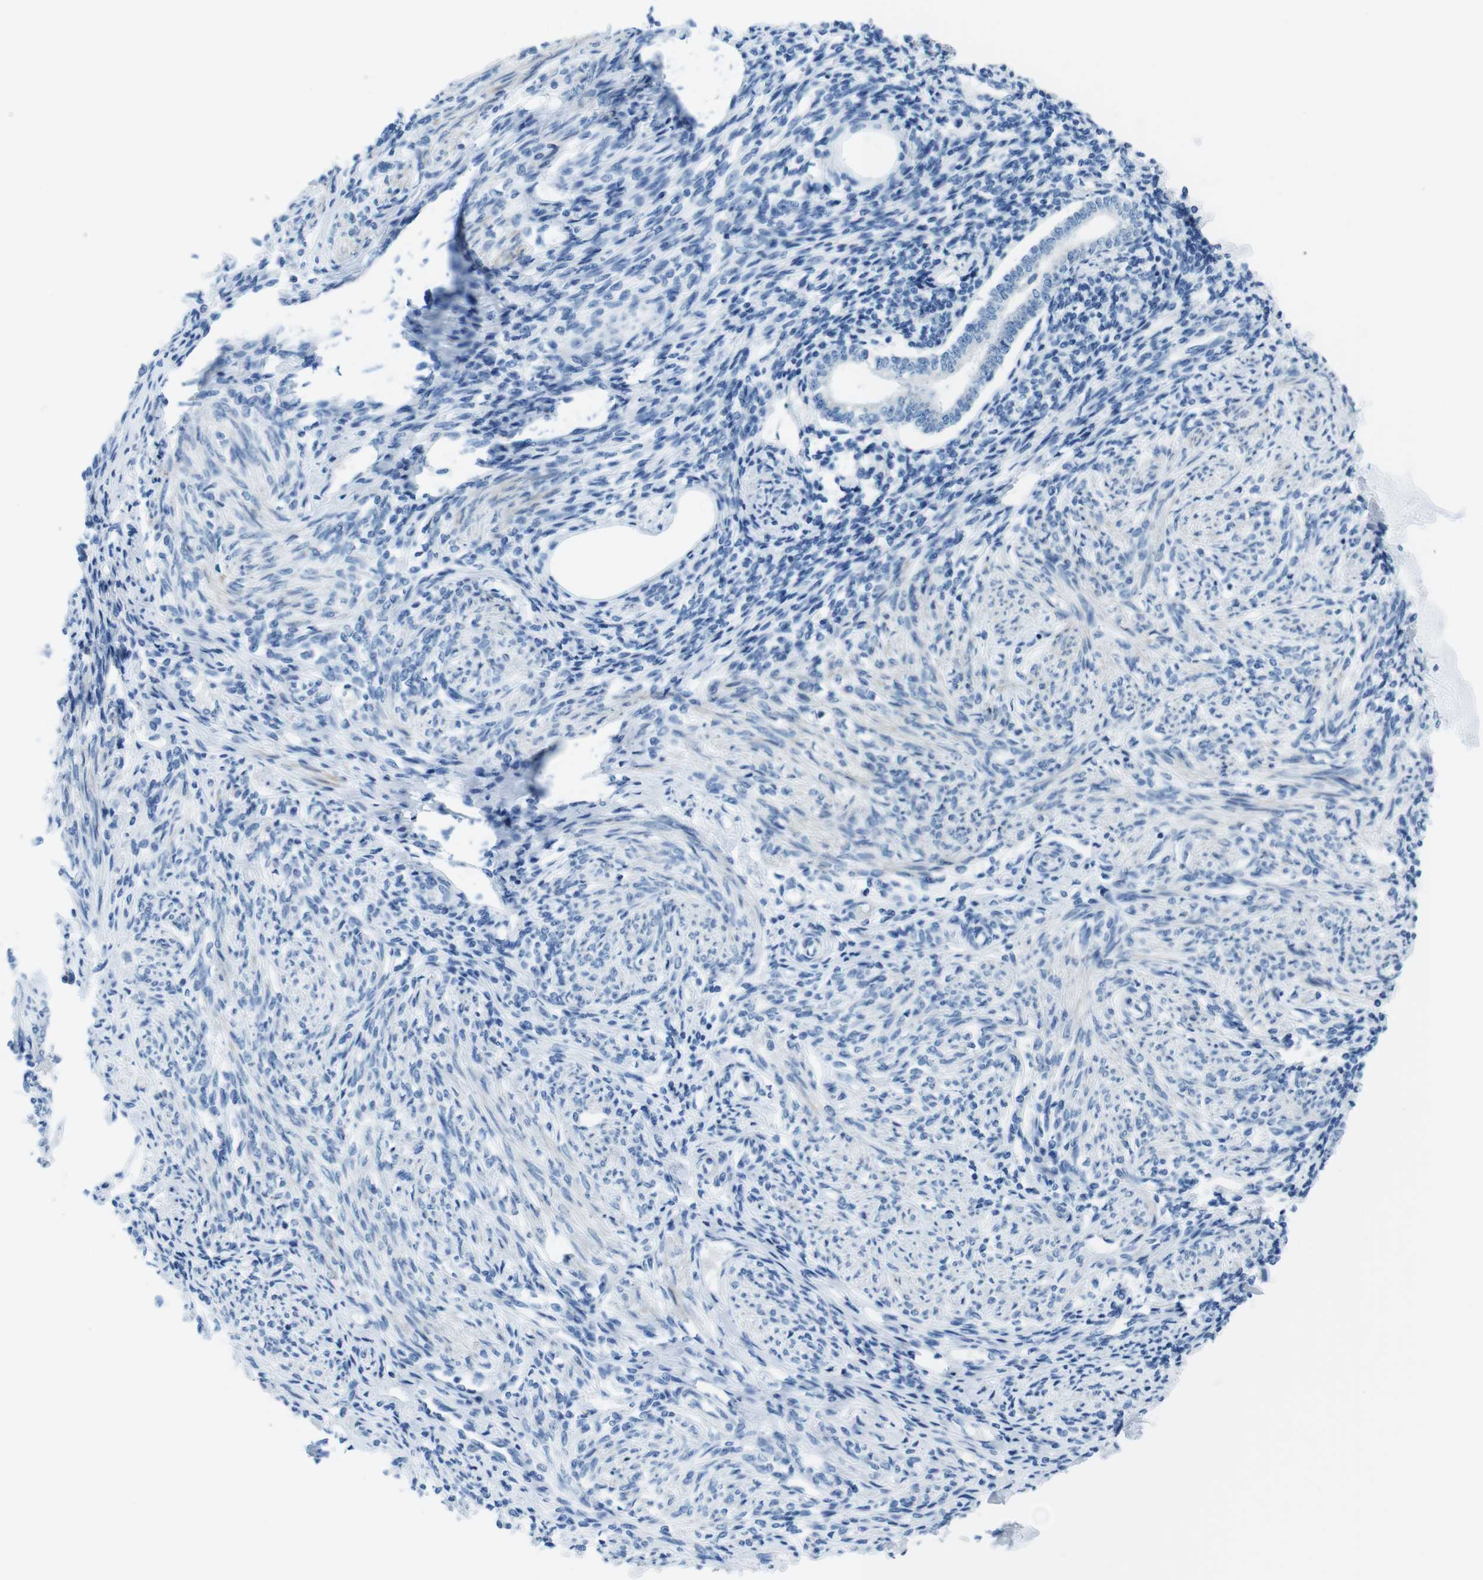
{"staining": {"intensity": "negative", "quantity": "none", "location": "none"}, "tissue": "endometrium", "cell_type": "Cells in endometrial stroma", "image_type": "normal", "snomed": [{"axis": "morphology", "description": "Normal tissue, NOS"}, {"axis": "topography", "description": "Endometrium"}], "caption": "This histopathology image is of benign endometrium stained with IHC to label a protein in brown with the nuclei are counter-stained blue. There is no expression in cells in endometrial stroma.", "gene": "ASIC5", "patient": {"sex": "female", "age": 71}}